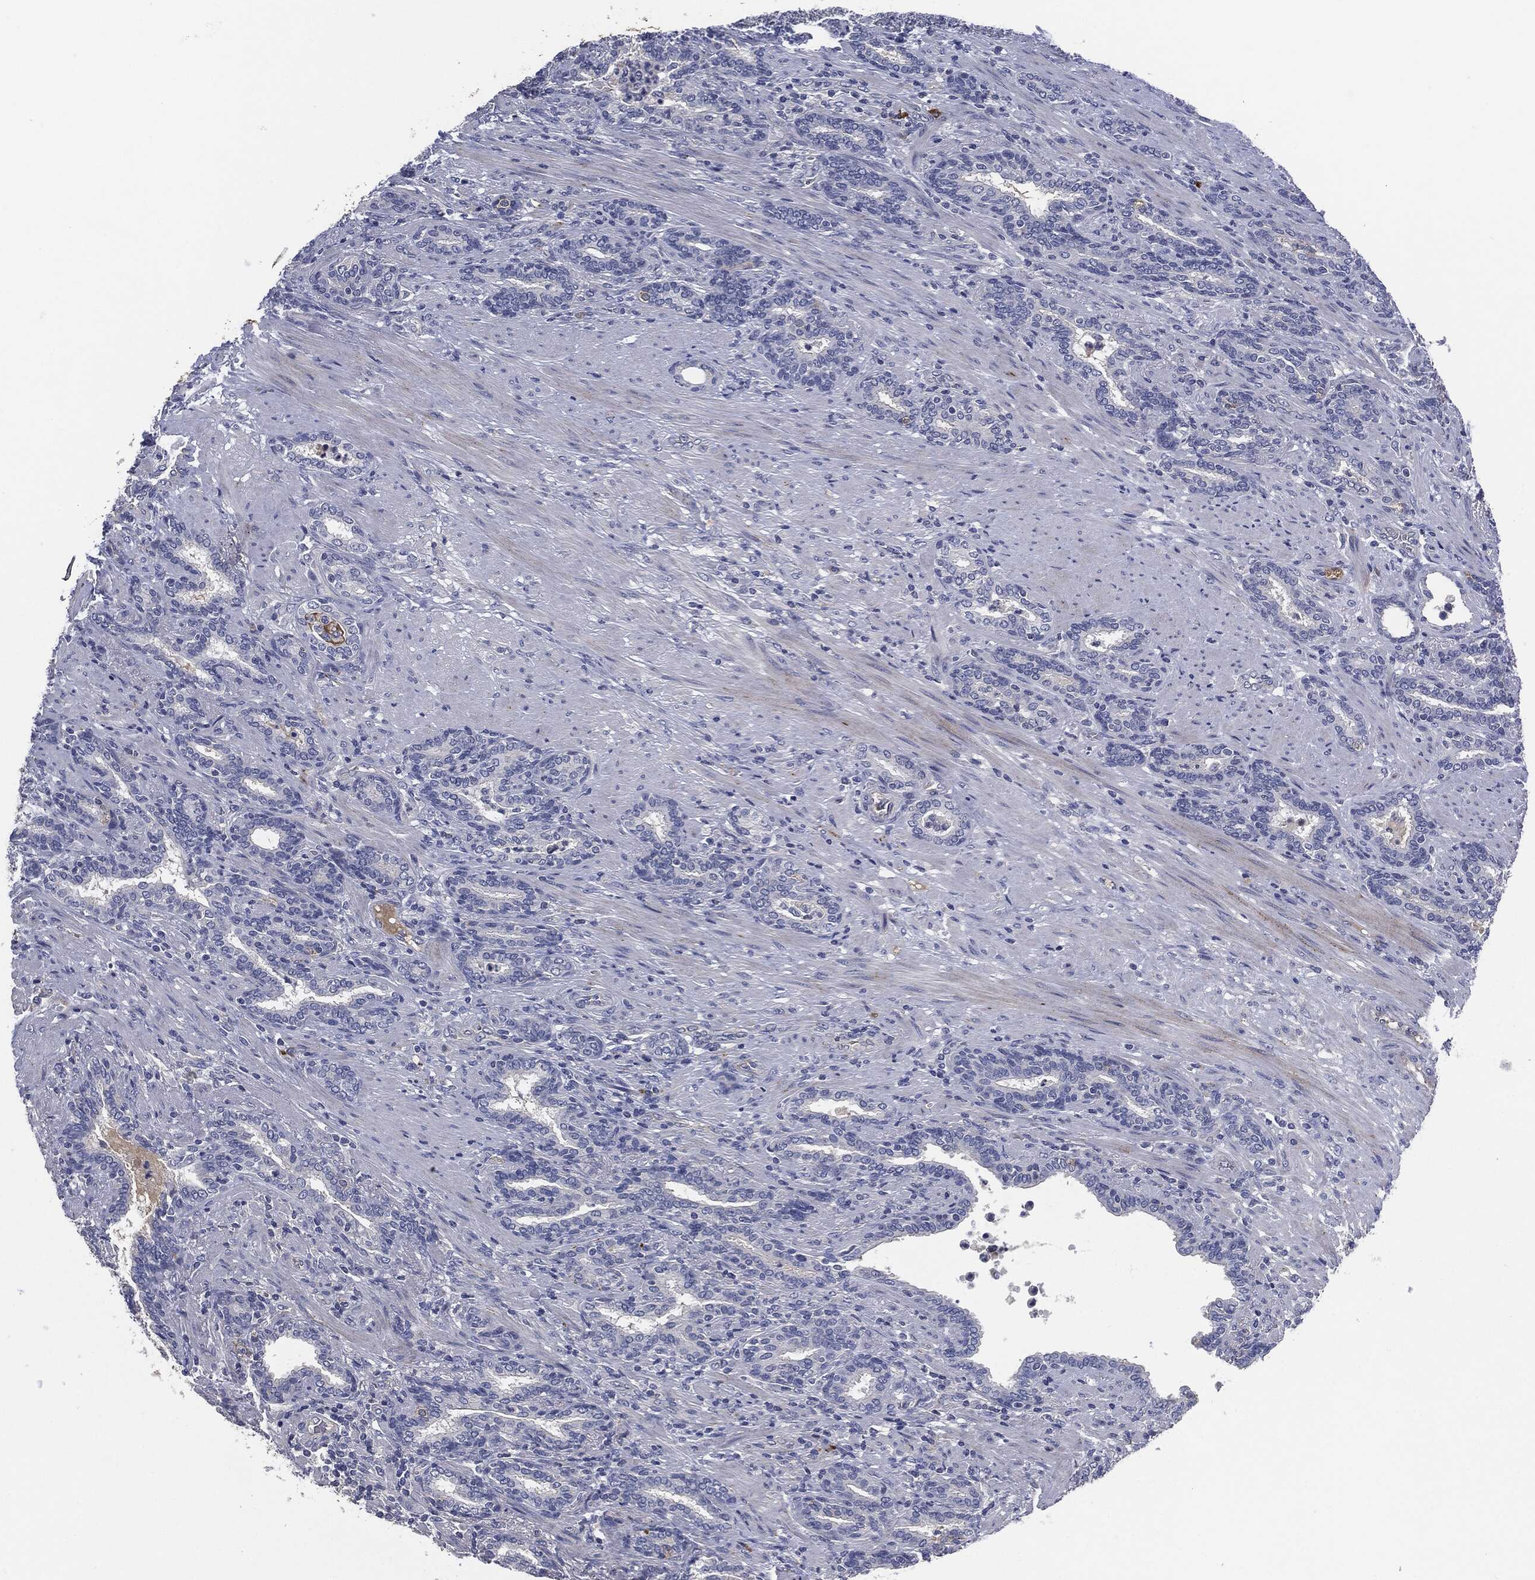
{"staining": {"intensity": "negative", "quantity": "none", "location": "none"}, "tissue": "prostate cancer", "cell_type": "Tumor cells", "image_type": "cancer", "snomed": [{"axis": "morphology", "description": "Adenocarcinoma, Low grade"}, {"axis": "topography", "description": "Prostate"}], "caption": "An image of human prostate cancer (low-grade adenocarcinoma) is negative for staining in tumor cells. (DAB (3,3'-diaminobenzidine) immunohistochemistry (IHC) visualized using brightfield microscopy, high magnification).", "gene": "CD27", "patient": {"sex": "male", "age": 68}}